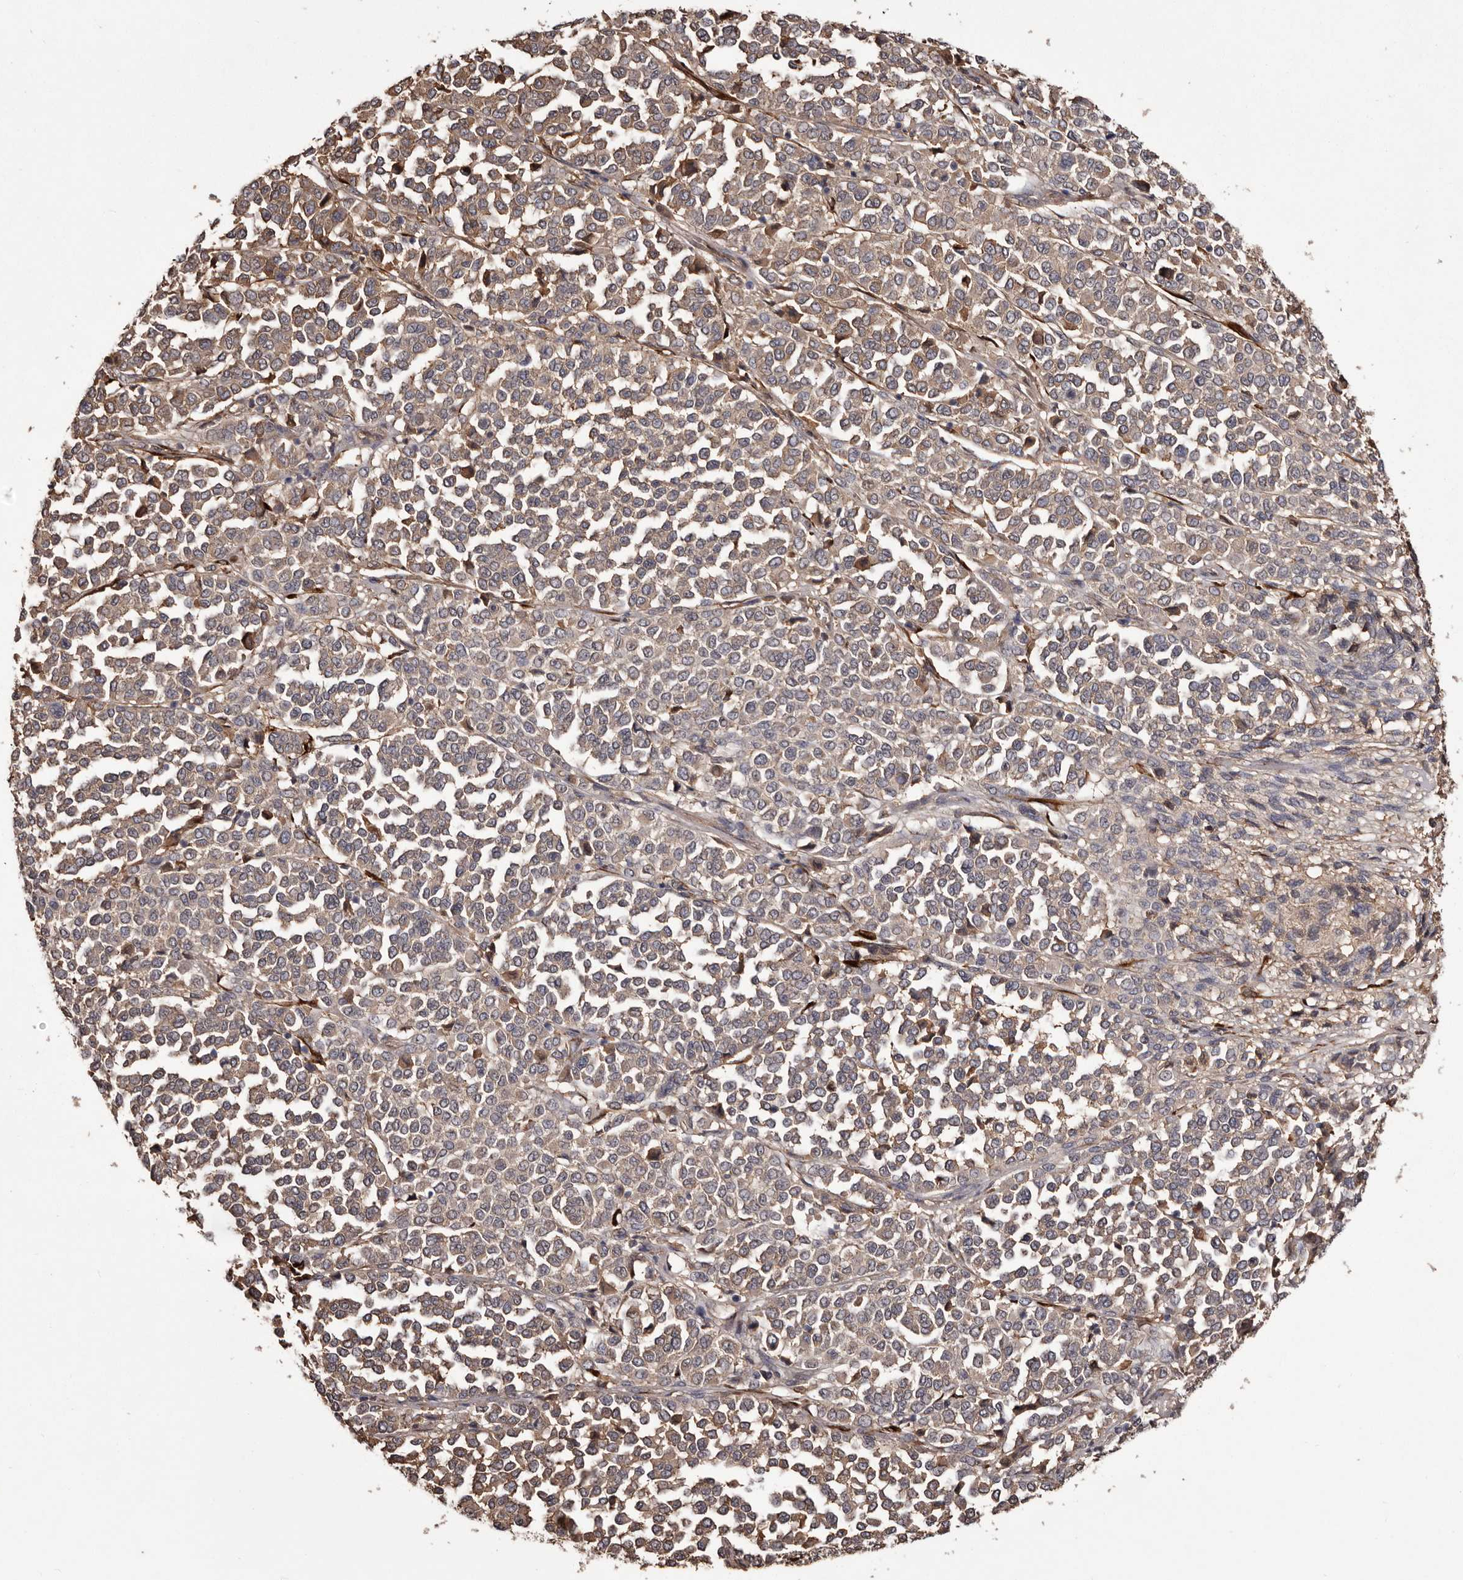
{"staining": {"intensity": "weak", "quantity": "25%-75%", "location": "cytoplasmic/membranous"}, "tissue": "melanoma", "cell_type": "Tumor cells", "image_type": "cancer", "snomed": [{"axis": "morphology", "description": "Malignant melanoma, Metastatic site"}, {"axis": "topography", "description": "Pancreas"}], "caption": "The histopathology image reveals a brown stain indicating the presence of a protein in the cytoplasmic/membranous of tumor cells in melanoma.", "gene": "CYP1B1", "patient": {"sex": "female", "age": 30}}